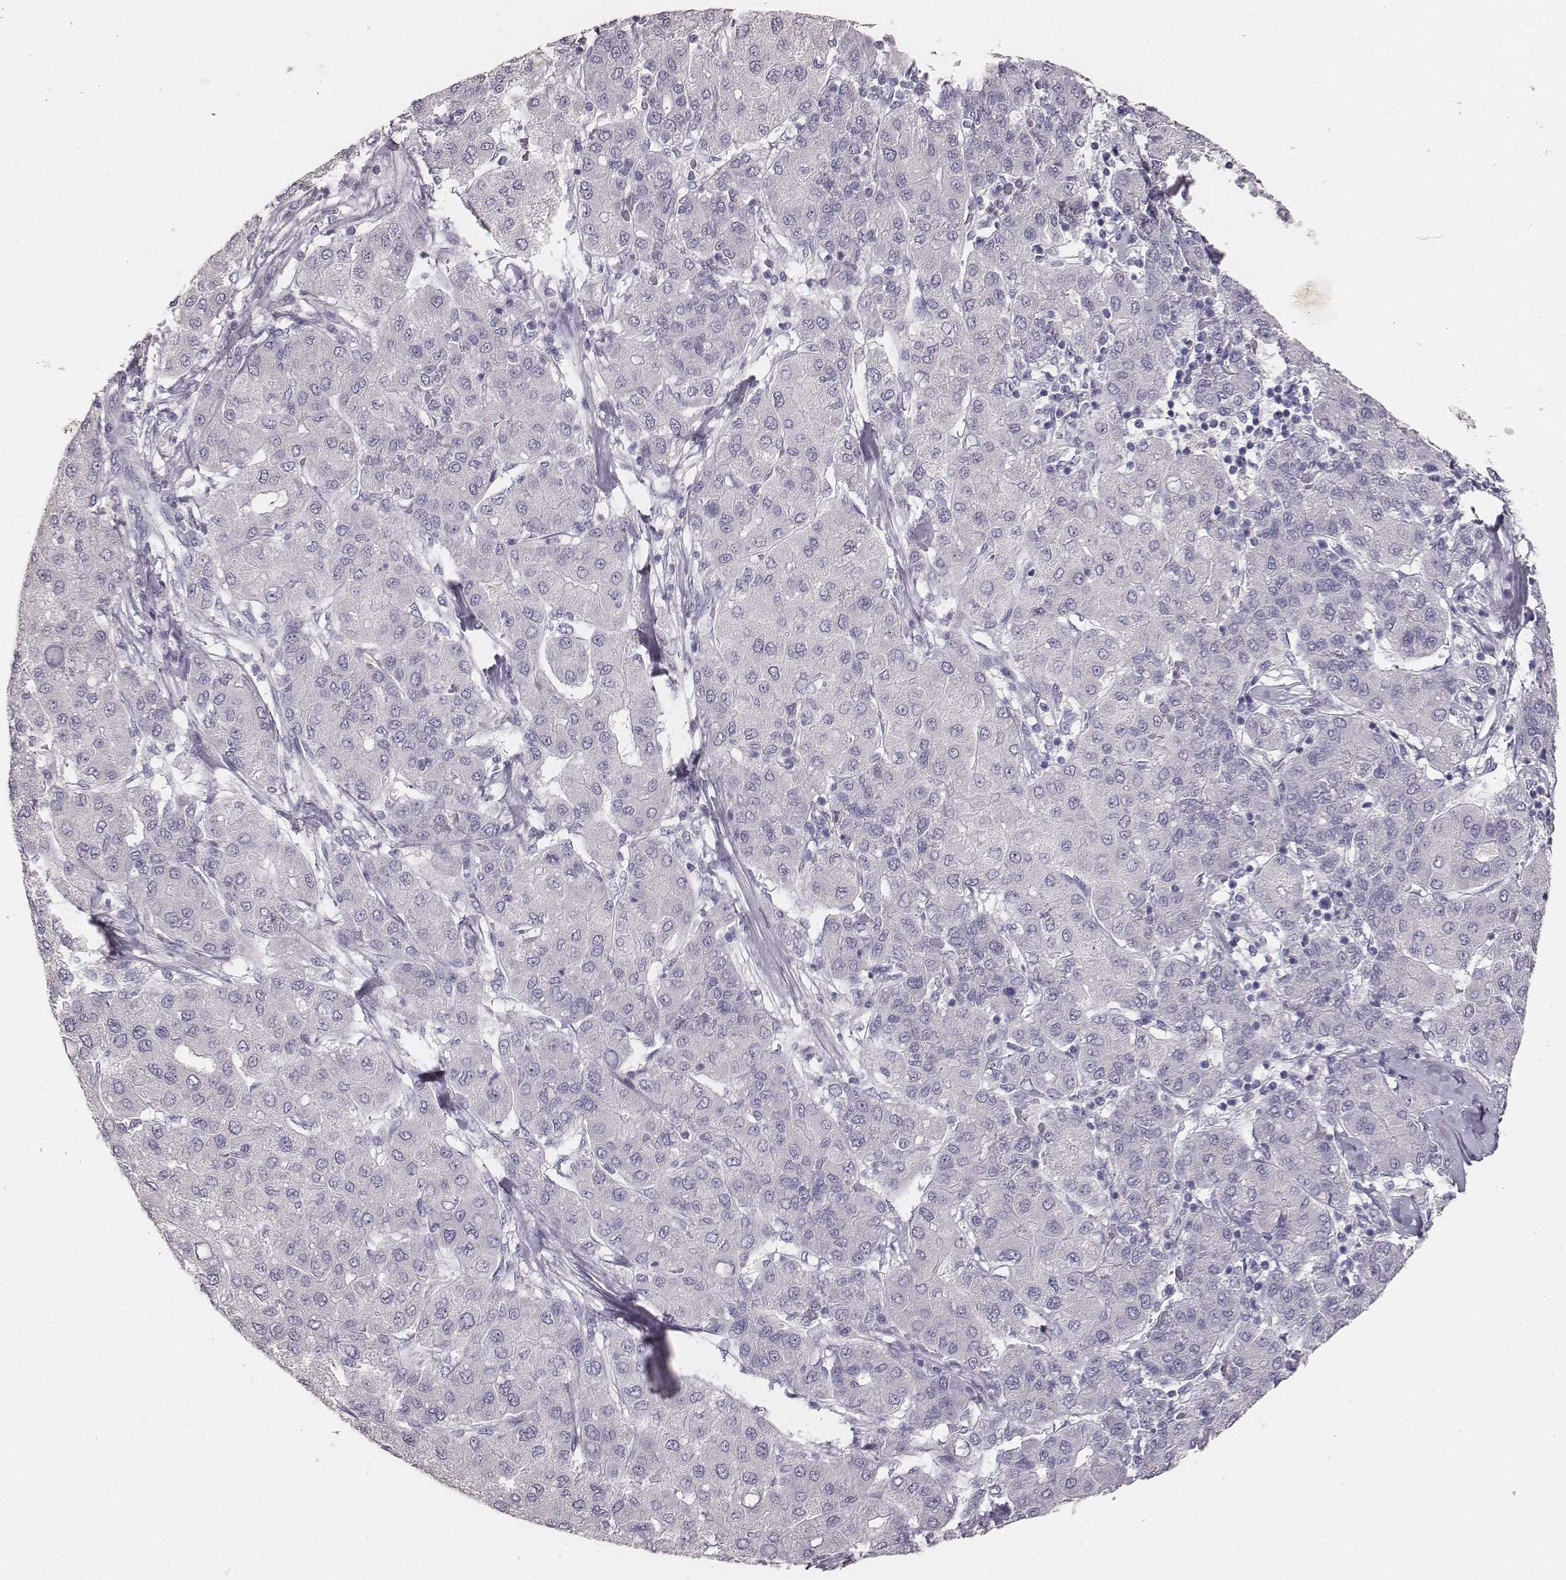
{"staining": {"intensity": "negative", "quantity": "none", "location": "none"}, "tissue": "liver cancer", "cell_type": "Tumor cells", "image_type": "cancer", "snomed": [{"axis": "morphology", "description": "Carcinoma, Hepatocellular, NOS"}, {"axis": "topography", "description": "Liver"}], "caption": "IHC image of neoplastic tissue: human liver cancer stained with DAB (3,3'-diaminobenzidine) demonstrates no significant protein expression in tumor cells.", "gene": "MYH6", "patient": {"sex": "male", "age": 65}}